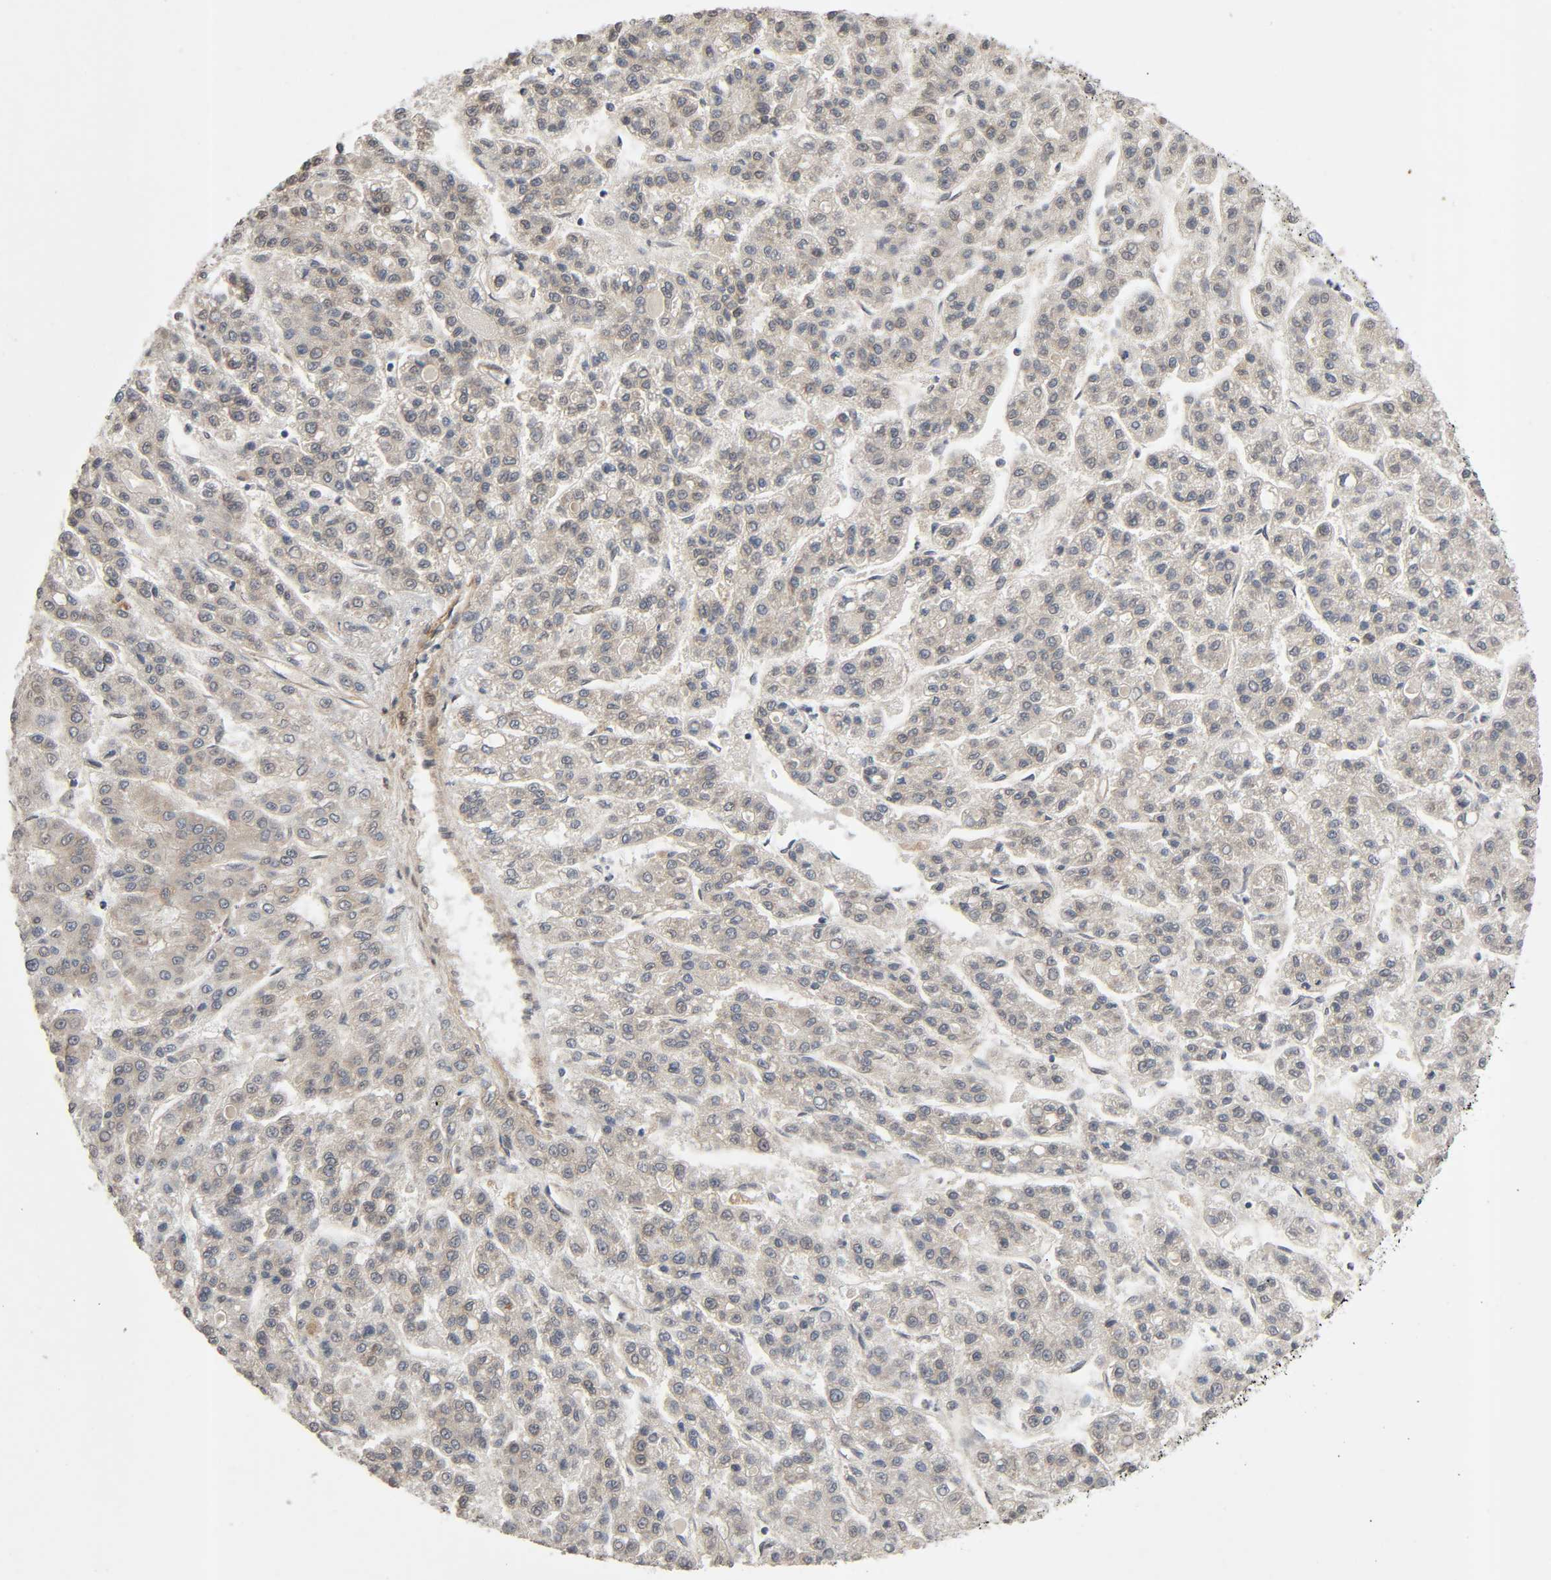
{"staining": {"intensity": "weak", "quantity": ">75%", "location": "cytoplasmic/membranous"}, "tissue": "liver cancer", "cell_type": "Tumor cells", "image_type": "cancer", "snomed": [{"axis": "morphology", "description": "Carcinoma, Hepatocellular, NOS"}, {"axis": "topography", "description": "Liver"}], "caption": "Protein staining of hepatocellular carcinoma (liver) tissue displays weak cytoplasmic/membranous expression in about >75% of tumor cells.", "gene": "PTK2", "patient": {"sex": "male", "age": 70}}